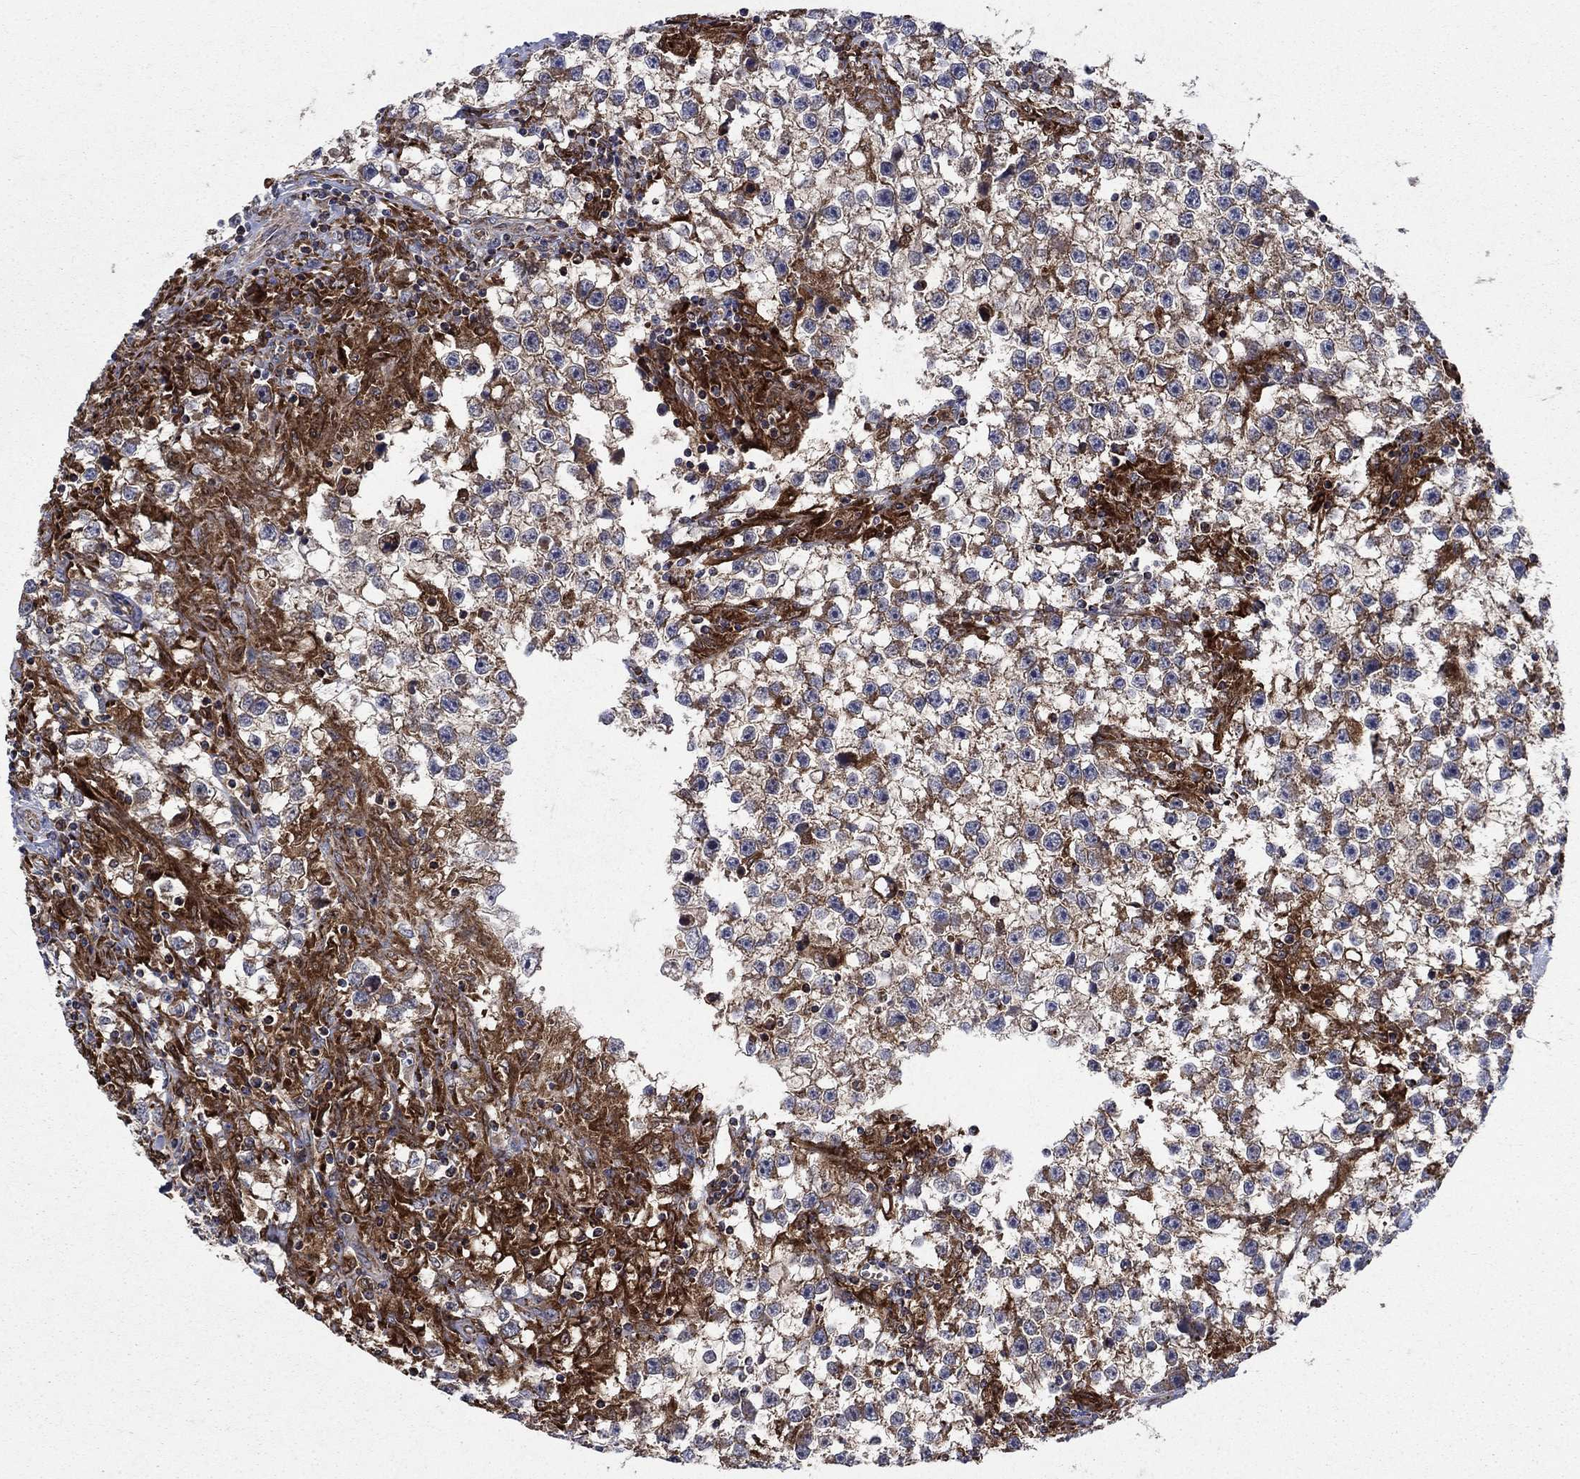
{"staining": {"intensity": "moderate", "quantity": "25%-75%", "location": "cytoplasmic/membranous"}, "tissue": "testis cancer", "cell_type": "Tumor cells", "image_type": "cancer", "snomed": [{"axis": "morphology", "description": "Seminoma, NOS"}, {"axis": "topography", "description": "Testis"}], "caption": "The histopathology image displays staining of testis seminoma, revealing moderate cytoplasmic/membranous protein staining (brown color) within tumor cells.", "gene": "RNF19B", "patient": {"sex": "male", "age": 59}}